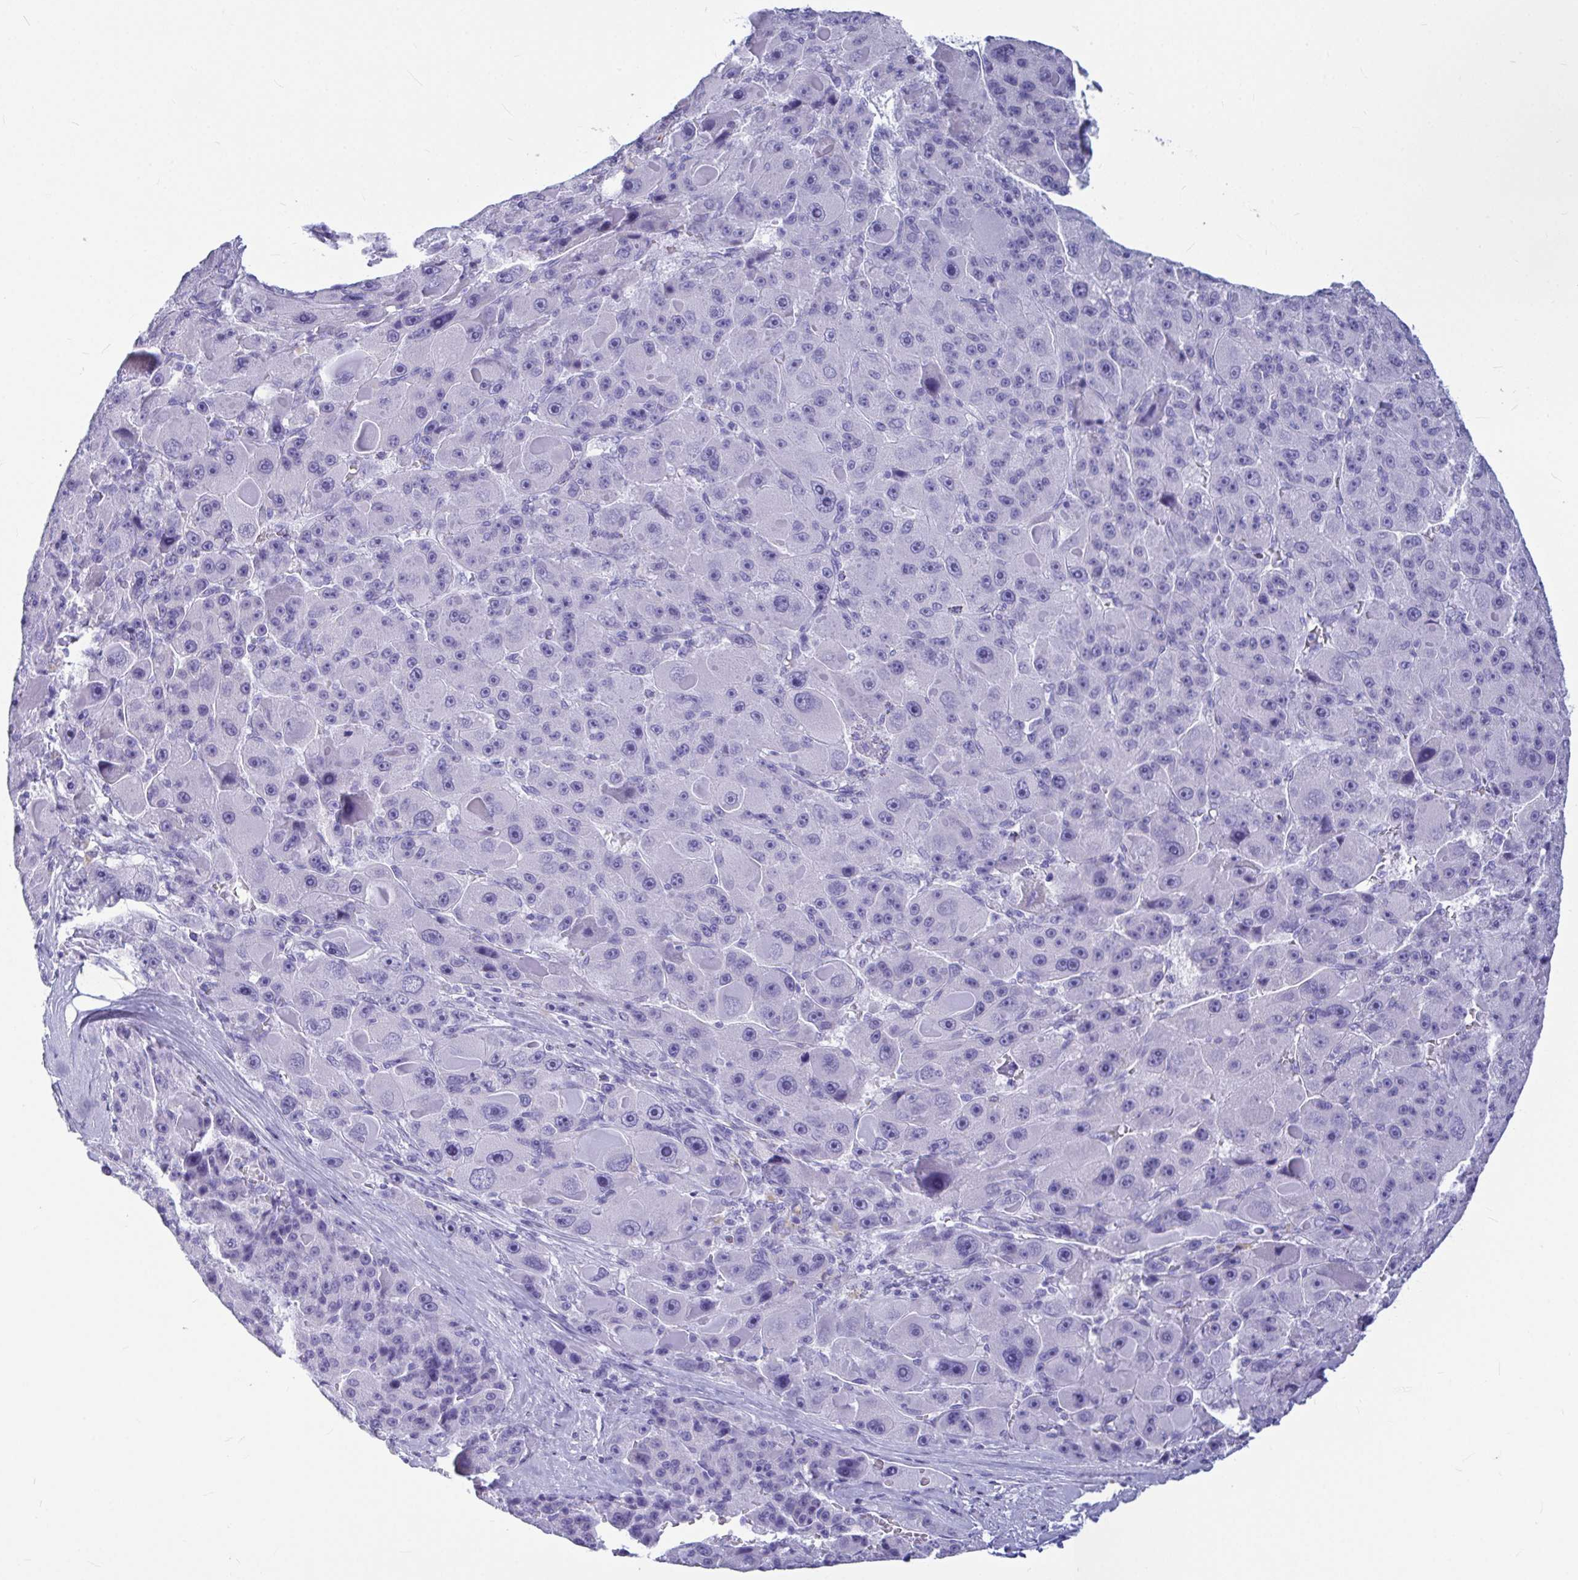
{"staining": {"intensity": "negative", "quantity": "none", "location": "none"}, "tissue": "liver cancer", "cell_type": "Tumor cells", "image_type": "cancer", "snomed": [{"axis": "morphology", "description": "Carcinoma, Hepatocellular, NOS"}, {"axis": "topography", "description": "Liver"}], "caption": "DAB immunohistochemical staining of liver cancer shows no significant expression in tumor cells. (DAB immunohistochemistry (IHC) with hematoxylin counter stain).", "gene": "OR5J2", "patient": {"sex": "male", "age": 76}}